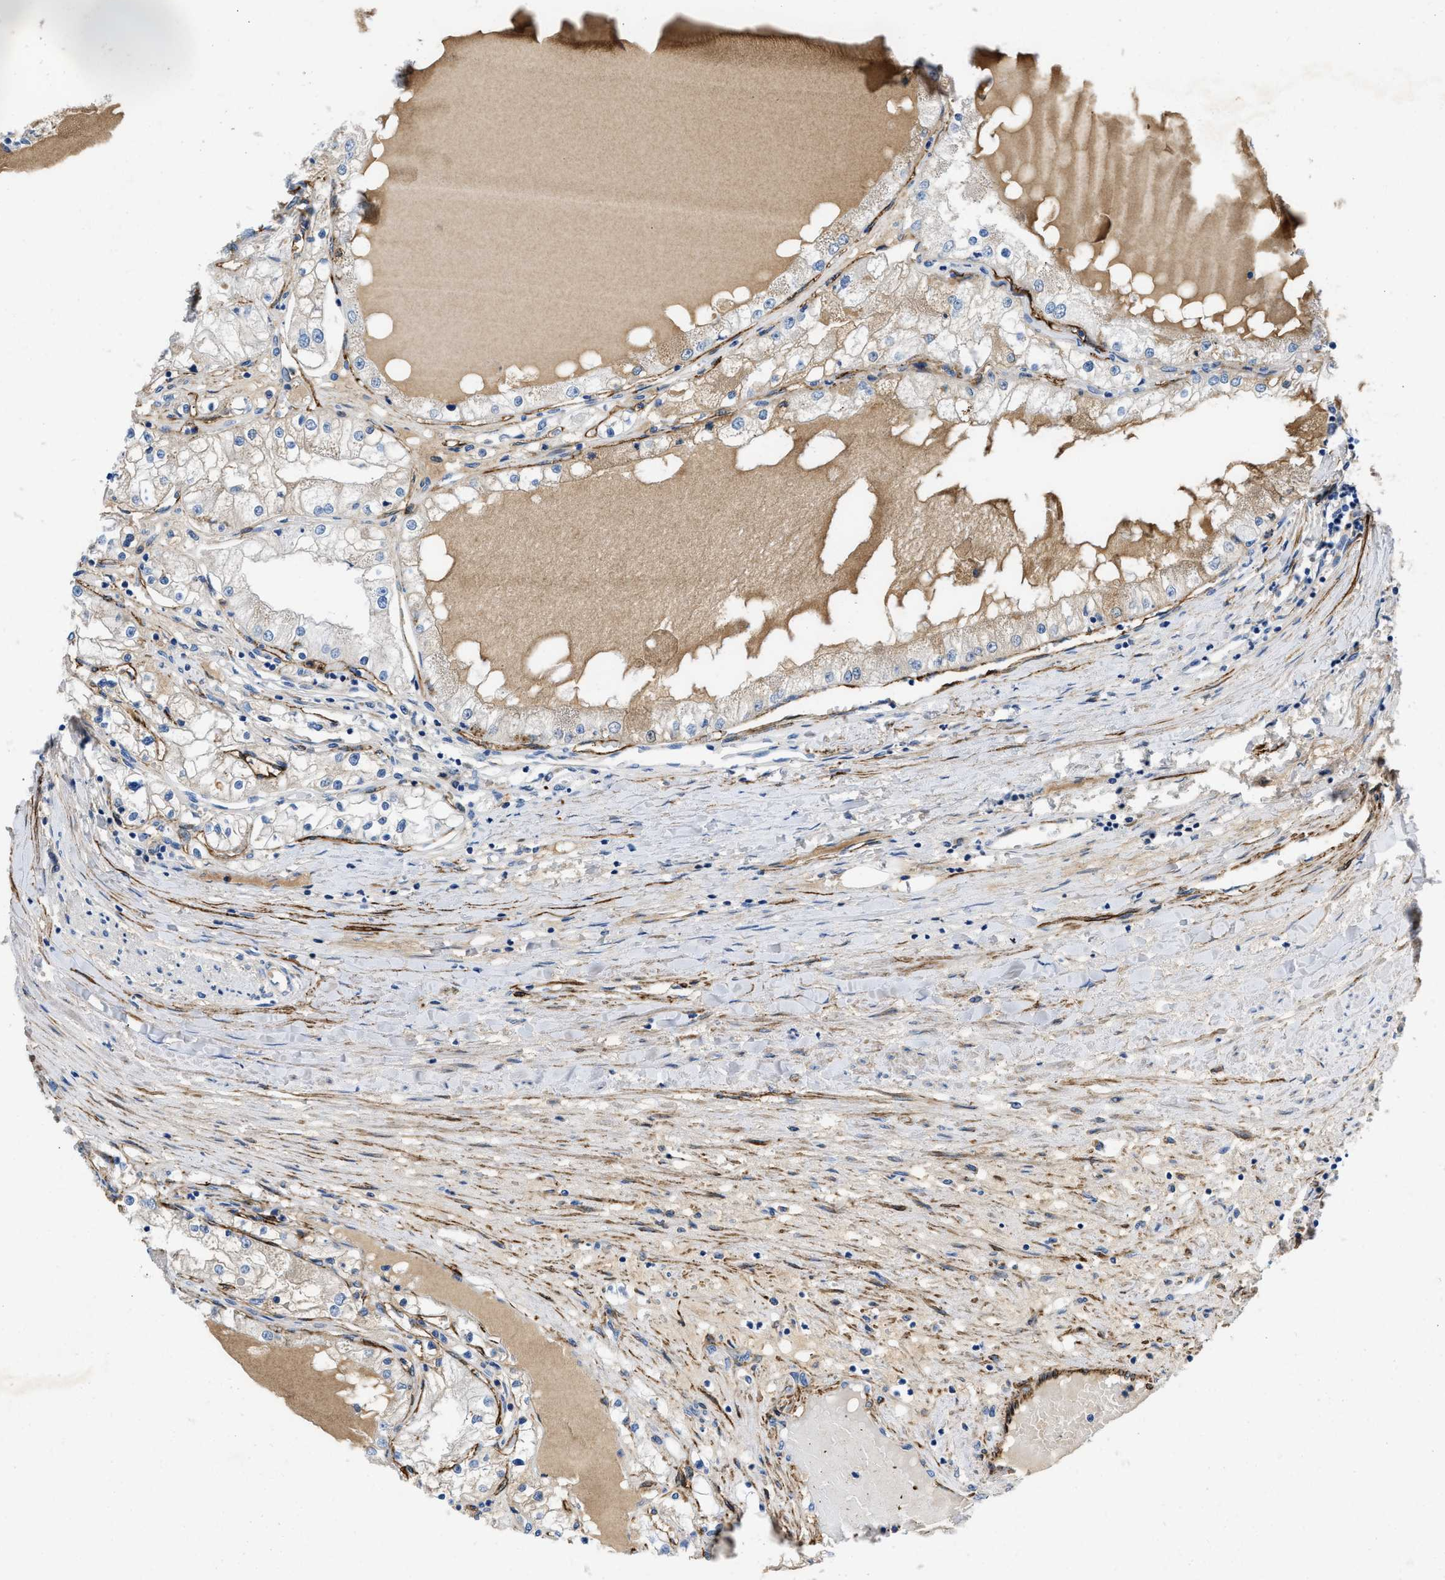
{"staining": {"intensity": "weak", "quantity": "<25%", "location": "cytoplasmic/membranous"}, "tissue": "renal cancer", "cell_type": "Tumor cells", "image_type": "cancer", "snomed": [{"axis": "morphology", "description": "Adenocarcinoma, NOS"}, {"axis": "topography", "description": "Kidney"}], "caption": "IHC photomicrograph of human adenocarcinoma (renal) stained for a protein (brown), which exhibits no expression in tumor cells.", "gene": "SPEG", "patient": {"sex": "male", "age": 68}}